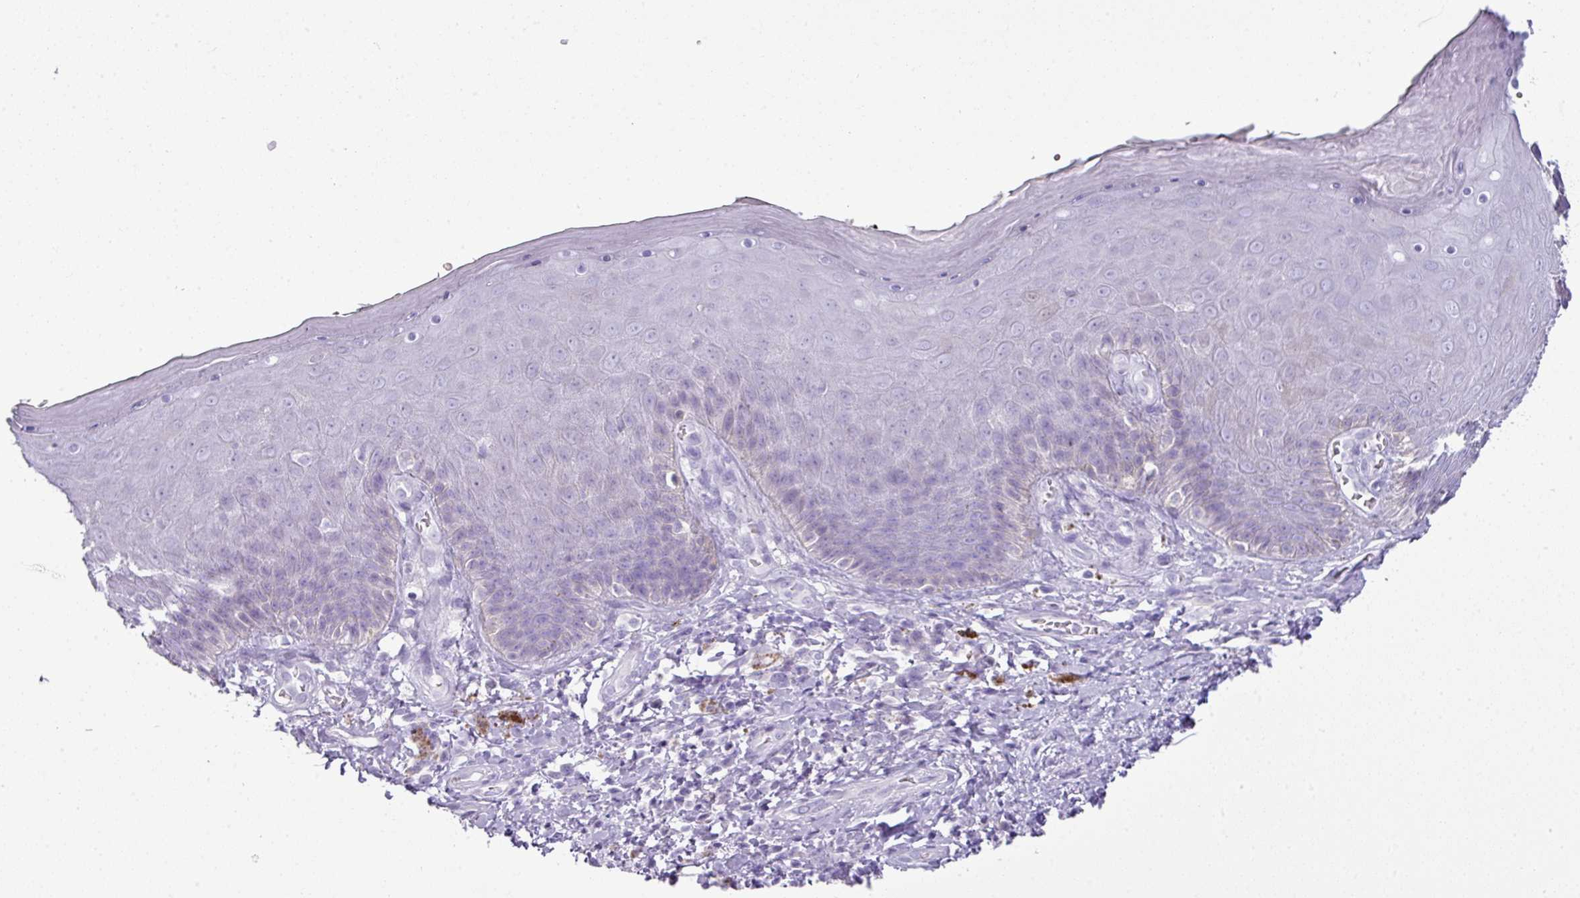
{"staining": {"intensity": "negative", "quantity": "none", "location": "none"}, "tissue": "skin", "cell_type": "Epidermal cells", "image_type": "normal", "snomed": [{"axis": "morphology", "description": "Normal tissue, NOS"}, {"axis": "topography", "description": "Anal"}, {"axis": "topography", "description": "Peripheral nerve tissue"}], "caption": "The photomicrograph exhibits no significant staining in epidermal cells of skin.", "gene": "GSTA1", "patient": {"sex": "male", "age": 53}}